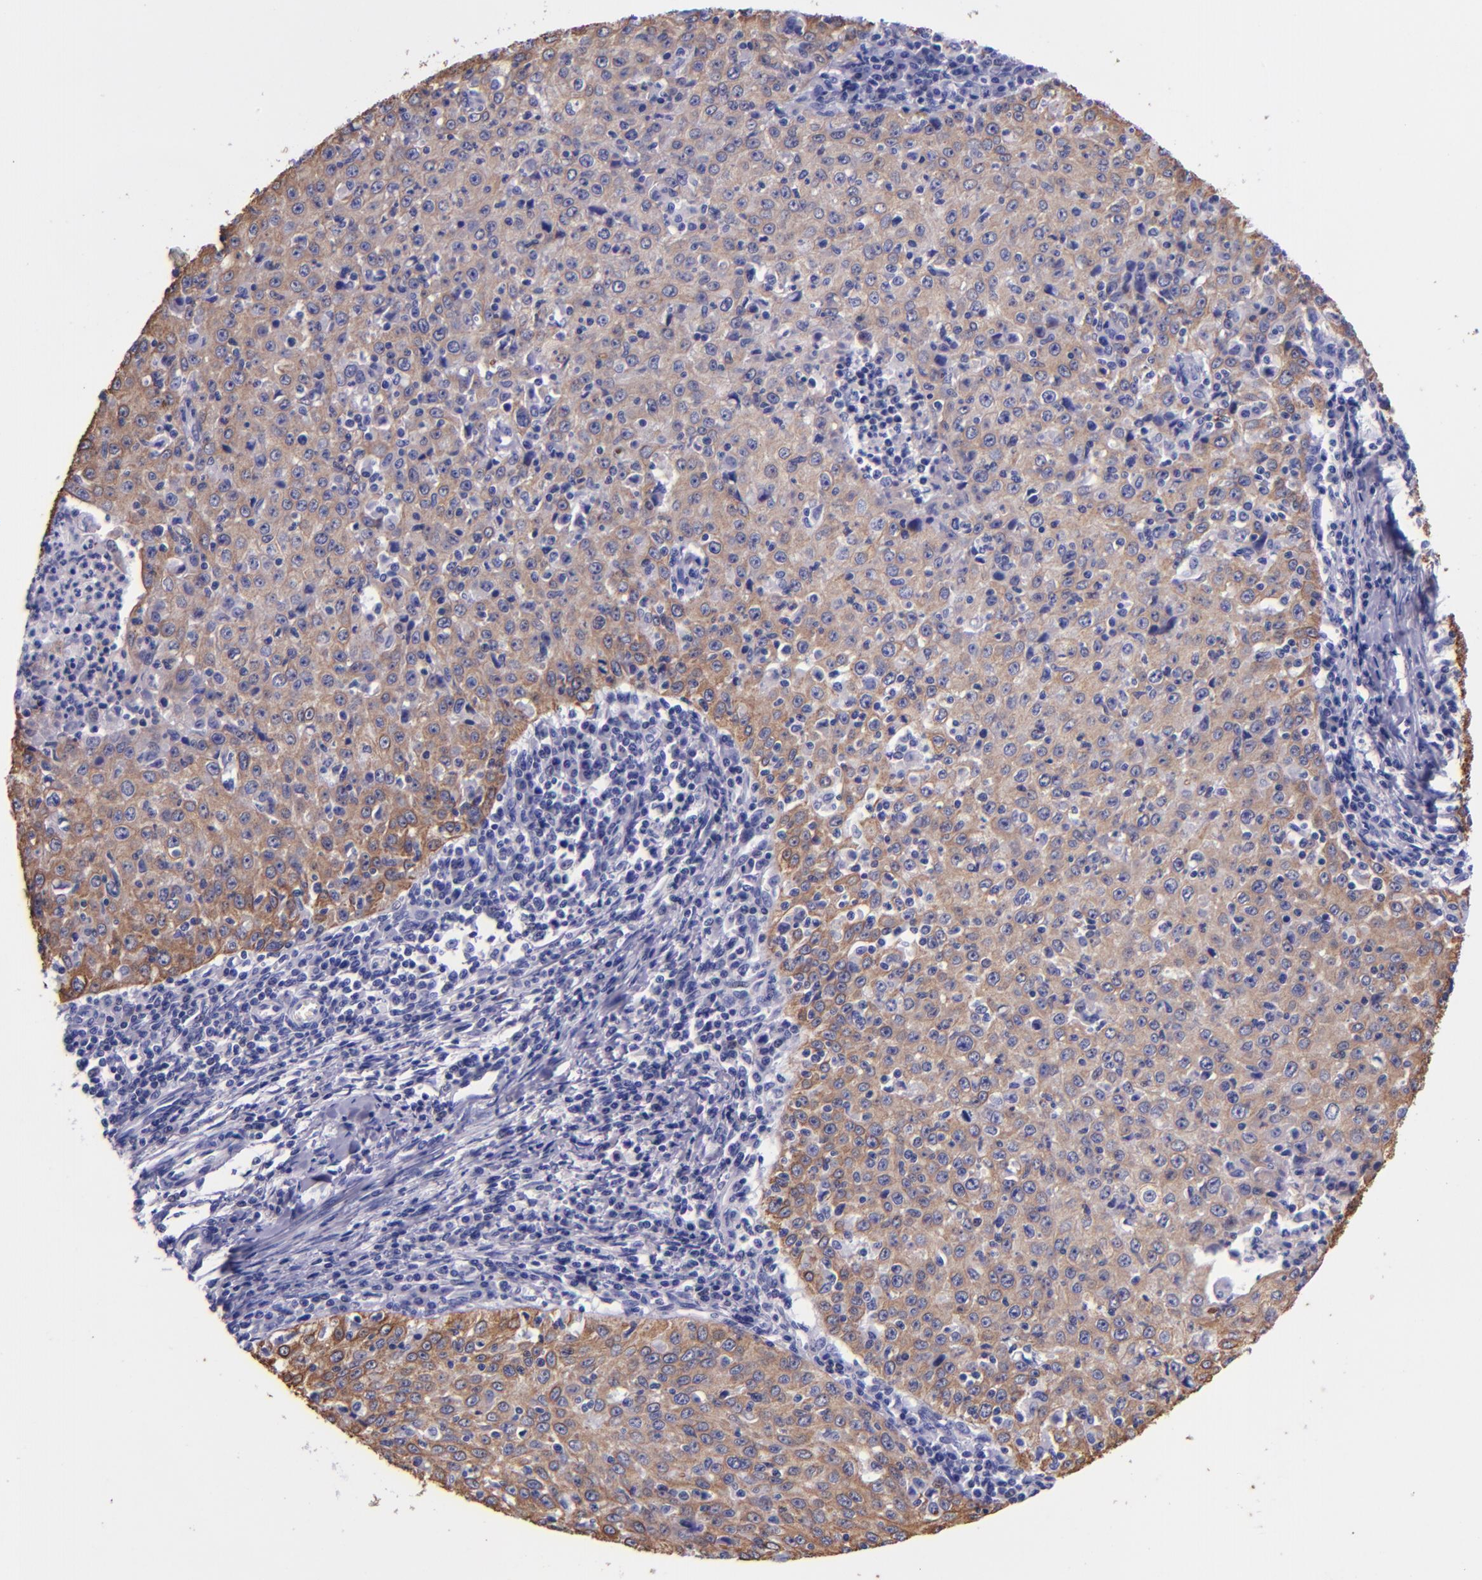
{"staining": {"intensity": "moderate", "quantity": ">75%", "location": "cytoplasmic/membranous"}, "tissue": "cervical cancer", "cell_type": "Tumor cells", "image_type": "cancer", "snomed": [{"axis": "morphology", "description": "Squamous cell carcinoma, NOS"}, {"axis": "topography", "description": "Cervix"}], "caption": "Immunohistochemical staining of squamous cell carcinoma (cervical) reveals medium levels of moderate cytoplasmic/membranous expression in about >75% of tumor cells.", "gene": "KRT4", "patient": {"sex": "female", "age": 27}}